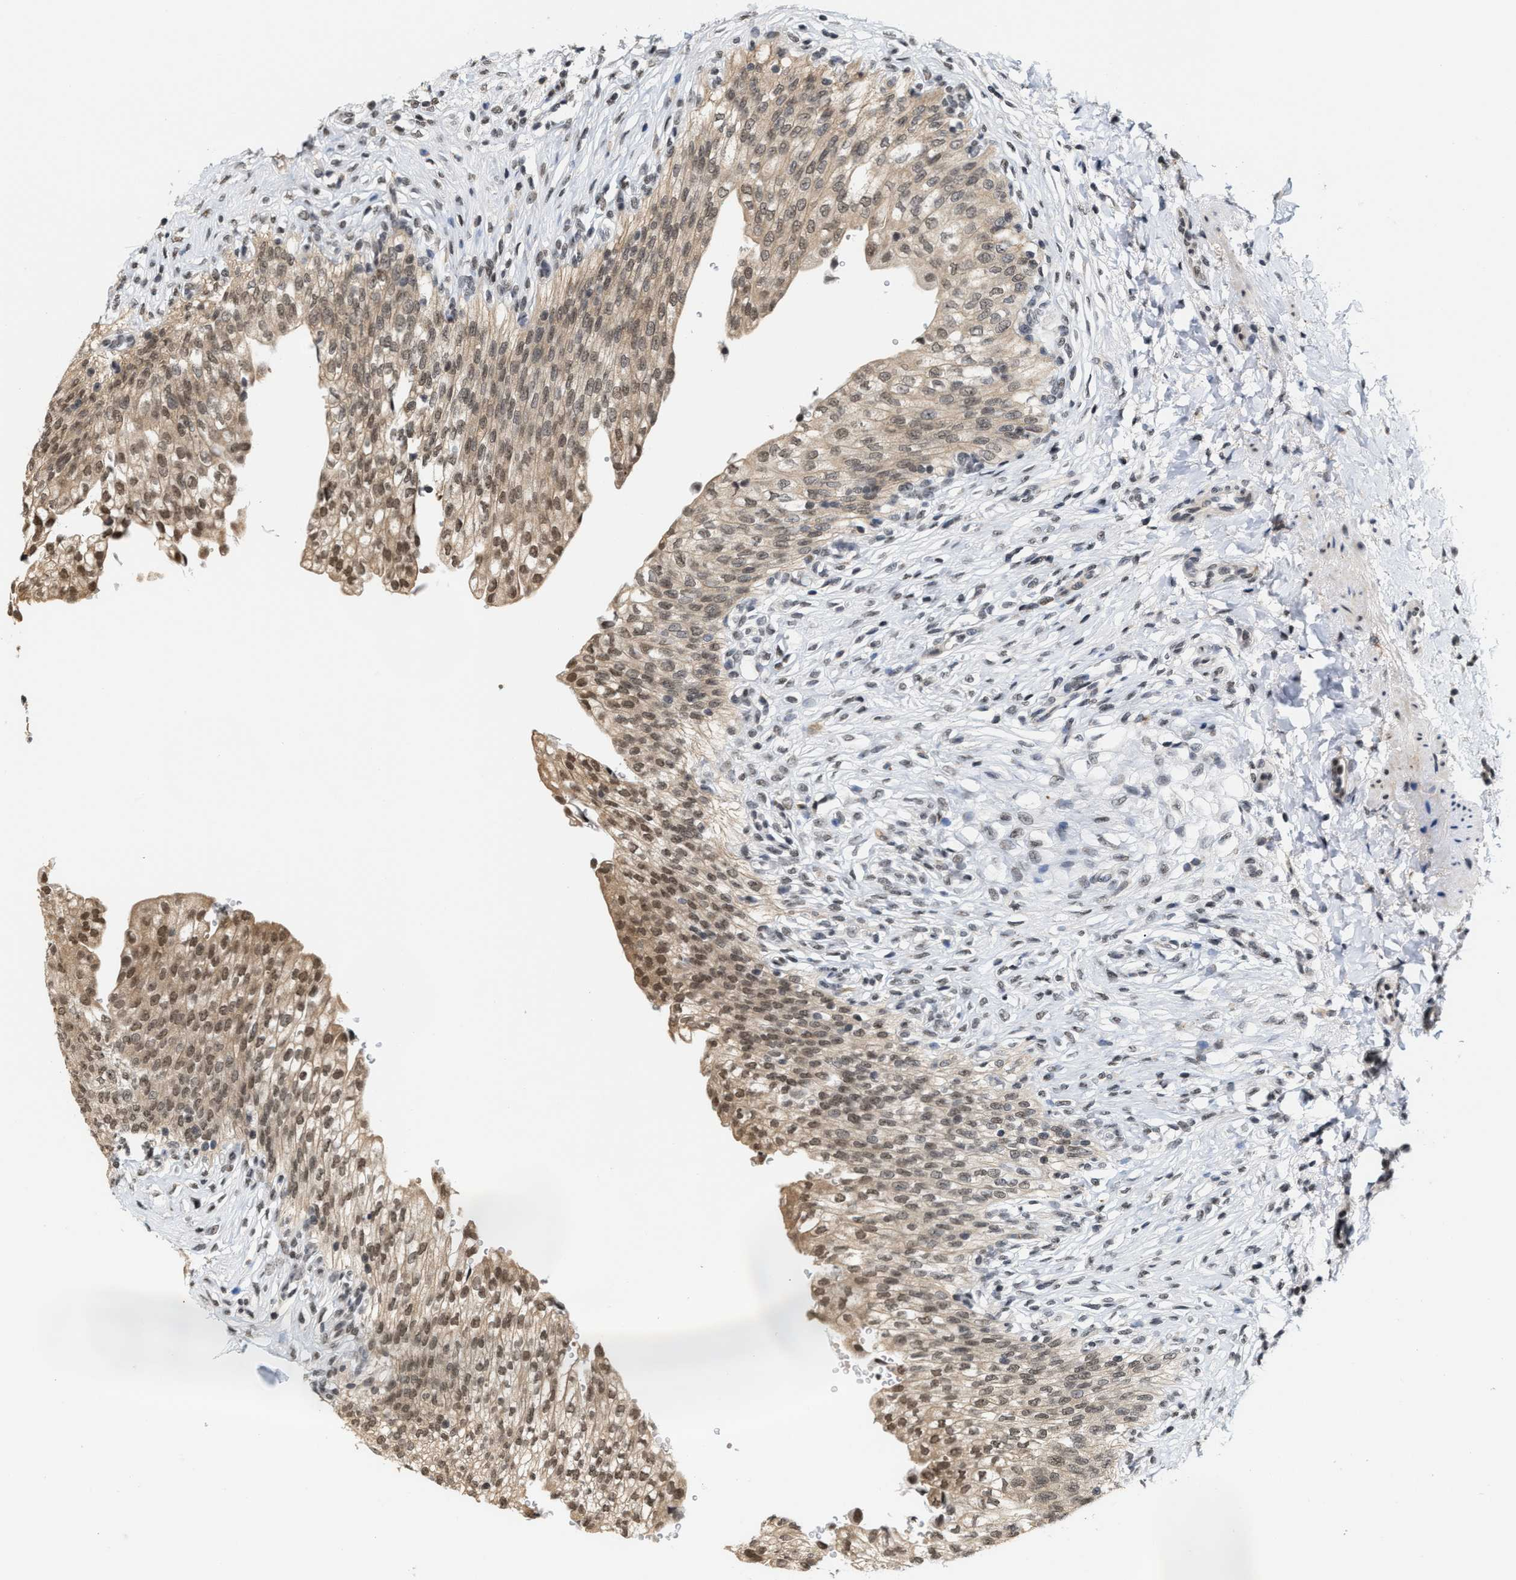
{"staining": {"intensity": "moderate", "quantity": ">75%", "location": "cytoplasmic/membranous,nuclear"}, "tissue": "urinary bladder", "cell_type": "Urothelial cells", "image_type": "normal", "snomed": [{"axis": "morphology", "description": "Urothelial carcinoma, High grade"}, {"axis": "topography", "description": "Urinary bladder"}], "caption": "IHC image of normal urinary bladder stained for a protein (brown), which exhibits medium levels of moderate cytoplasmic/membranous,nuclear staining in approximately >75% of urothelial cells.", "gene": "ANKRD6", "patient": {"sex": "male", "age": 46}}